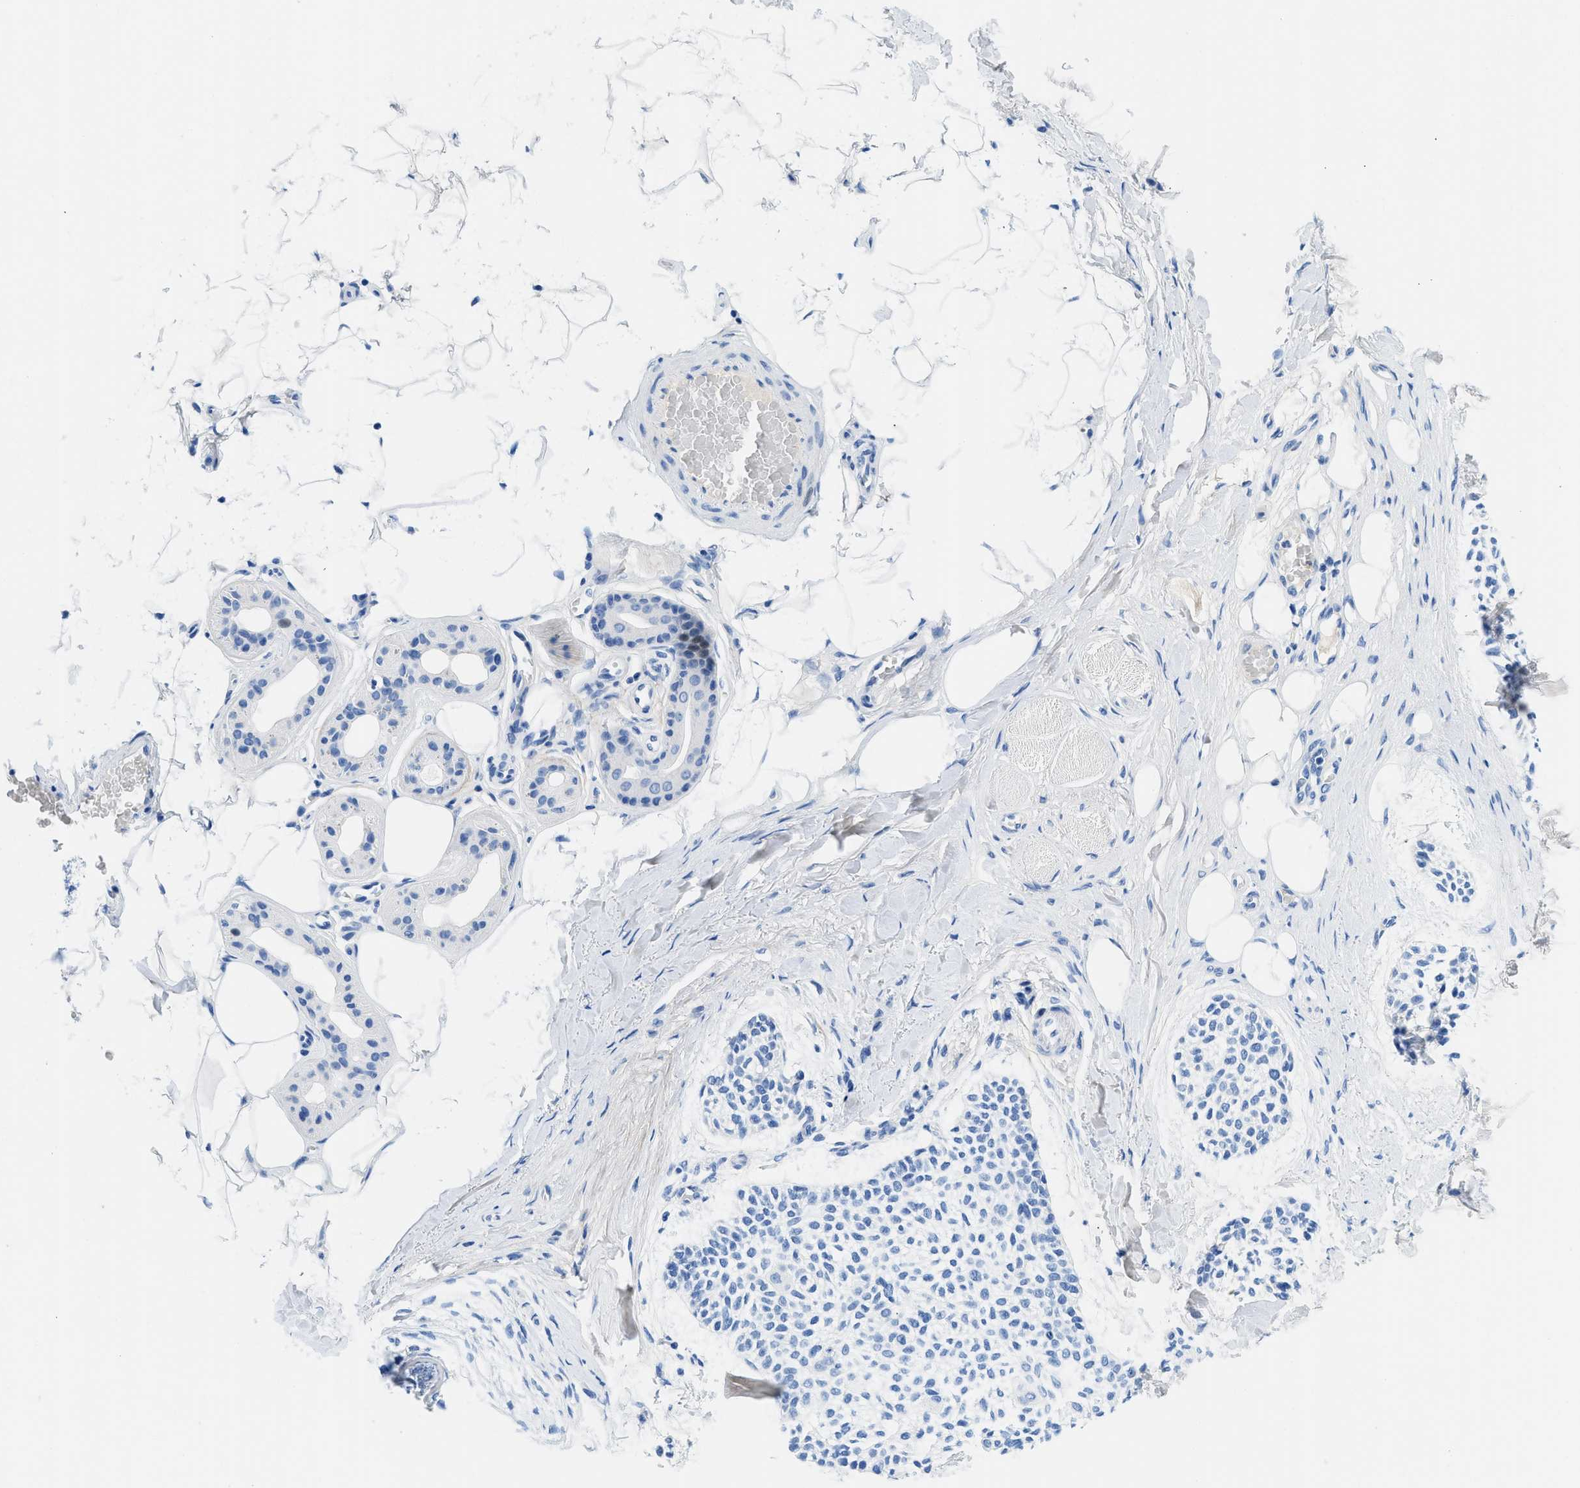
{"staining": {"intensity": "negative", "quantity": "none", "location": "none"}, "tissue": "skin cancer", "cell_type": "Tumor cells", "image_type": "cancer", "snomed": [{"axis": "morphology", "description": "Normal tissue, NOS"}, {"axis": "morphology", "description": "Basal cell carcinoma"}, {"axis": "topography", "description": "Skin"}], "caption": "IHC of skin cancer (basal cell carcinoma) exhibits no positivity in tumor cells.", "gene": "COL3A1", "patient": {"sex": "female", "age": 70}}